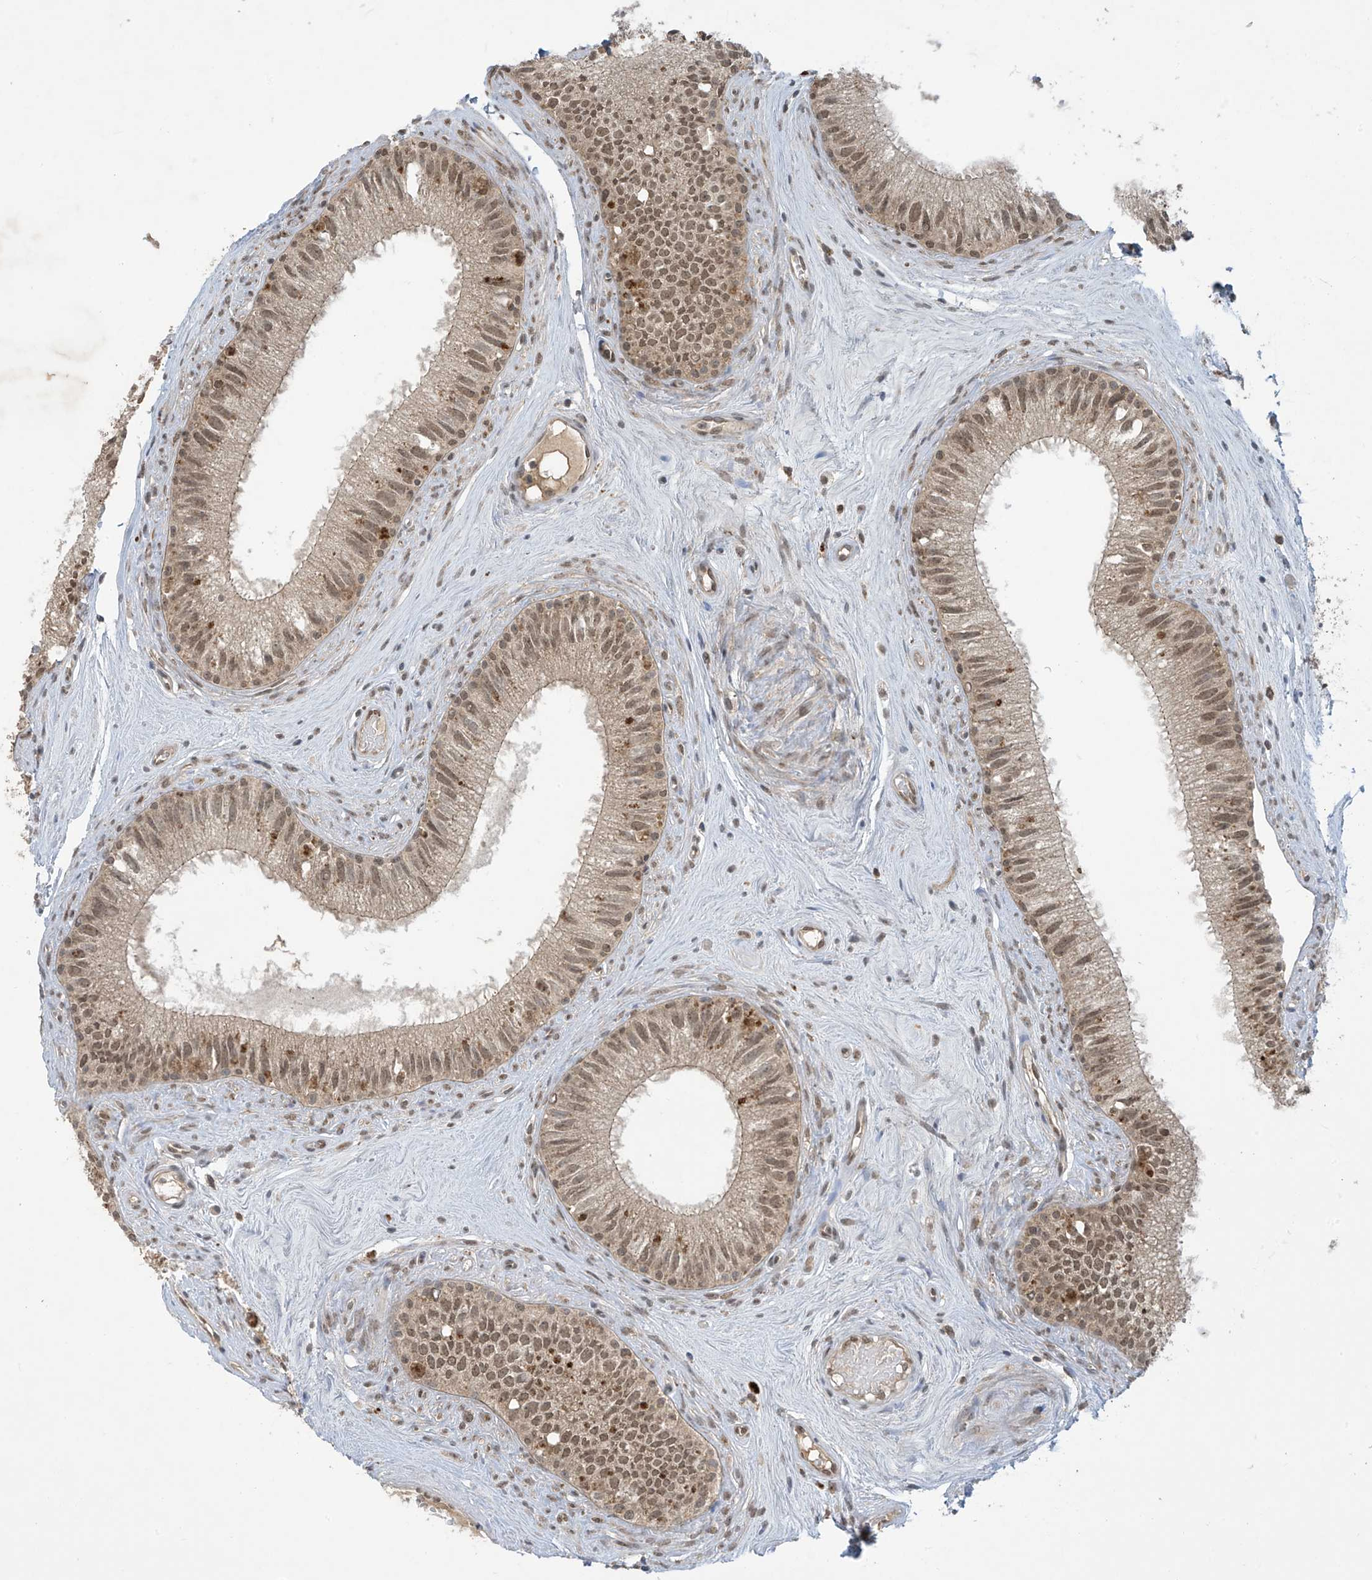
{"staining": {"intensity": "moderate", "quantity": ">75%", "location": "cytoplasmic/membranous,nuclear"}, "tissue": "epididymis", "cell_type": "Glandular cells", "image_type": "normal", "snomed": [{"axis": "morphology", "description": "Normal tissue, NOS"}, {"axis": "topography", "description": "Epididymis"}], "caption": "Human epididymis stained for a protein (brown) displays moderate cytoplasmic/membranous,nuclear positive staining in approximately >75% of glandular cells.", "gene": "LCOR", "patient": {"sex": "male", "age": 71}}